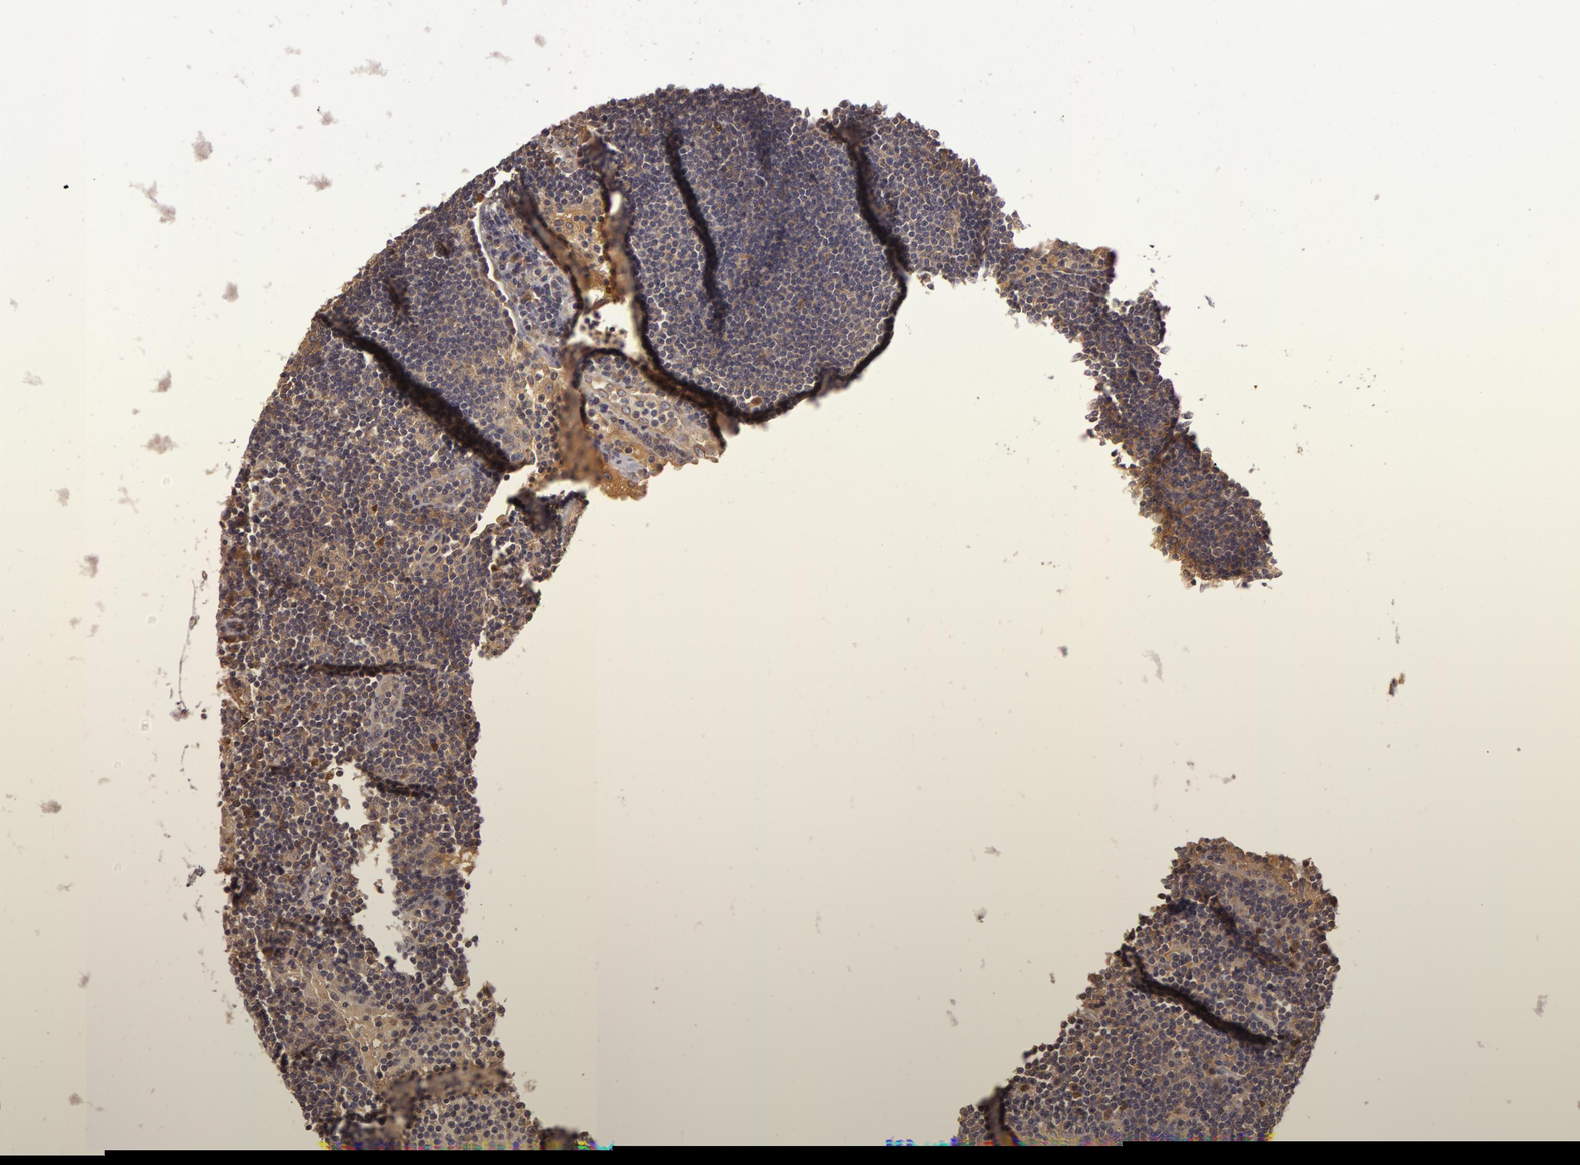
{"staining": {"intensity": "moderate", "quantity": ">75%", "location": "cytoplasmic/membranous"}, "tissue": "lymph node", "cell_type": "Germinal center cells", "image_type": "normal", "snomed": [{"axis": "morphology", "description": "Normal tissue, NOS"}, {"axis": "topography", "description": "Lymph node"}], "caption": "IHC image of unremarkable human lymph node stained for a protein (brown), which demonstrates medium levels of moderate cytoplasmic/membranous positivity in approximately >75% of germinal center cells.", "gene": "ZNF229", "patient": {"sex": "male", "age": 54}}